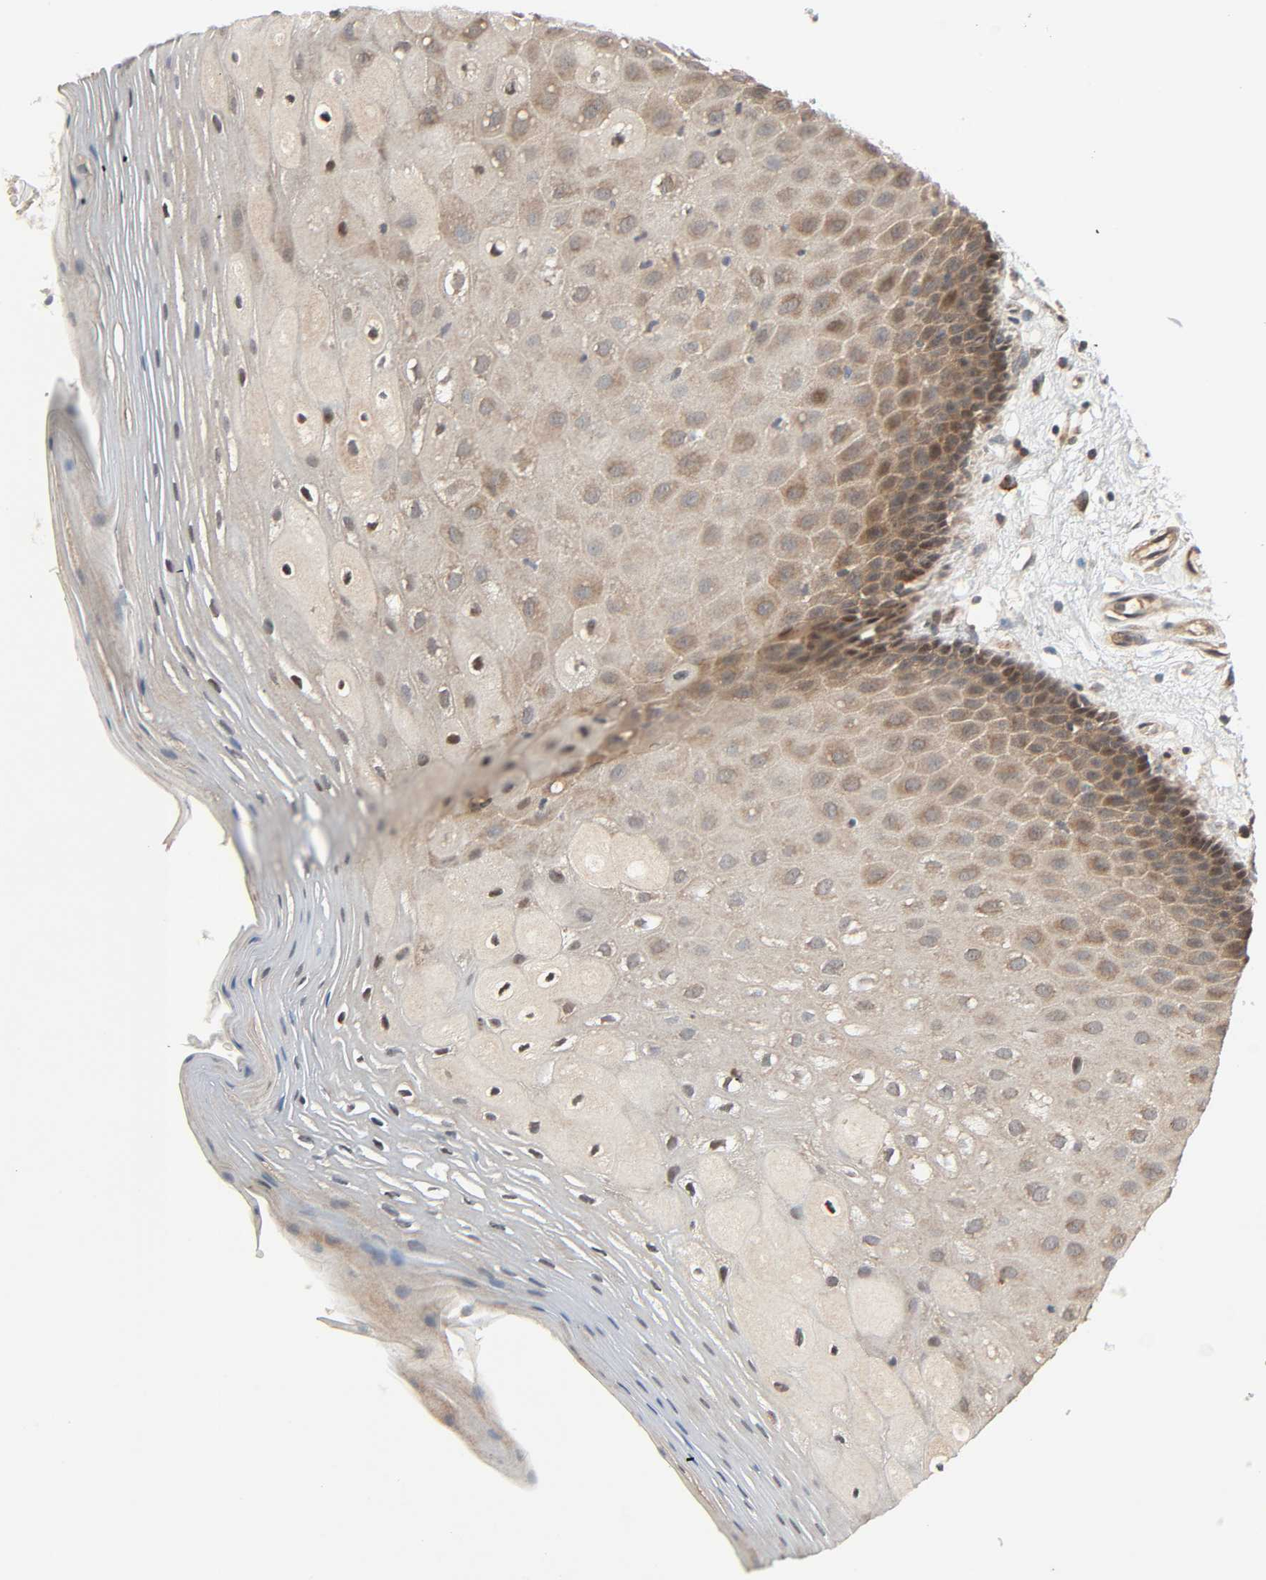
{"staining": {"intensity": "moderate", "quantity": ">75%", "location": "cytoplasmic/membranous"}, "tissue": "oral mucosa", "cell_type": "Squamous epithelial cells", "image_type": "normal", "snomed": [{"axis": "morphology", "description": "Normal tissue, NOS"}, {"axis": "morphology", "description": "Squamous cell carcinoma, NOS"}, {"axis": "topography", "description": "Skeletal muscle"}, {"axis": "topography", "description": "Oral tissue"}, {"axis": "topography", "description": "Head-Neck"}], "caption": "A medium amount of moderate cytoplasmic/membranous staining is identified in about >75% of squamous epithelial cells in normal oral mucosa. The staining is performed using DAB (3,3'-diaminobenzidine) brown chromogen to label protein expression. The nuclei are counter-stained blue using hematoxylin.", "gene": "PPP2R1B", "patient": {"sex": "male", "age": 71}}